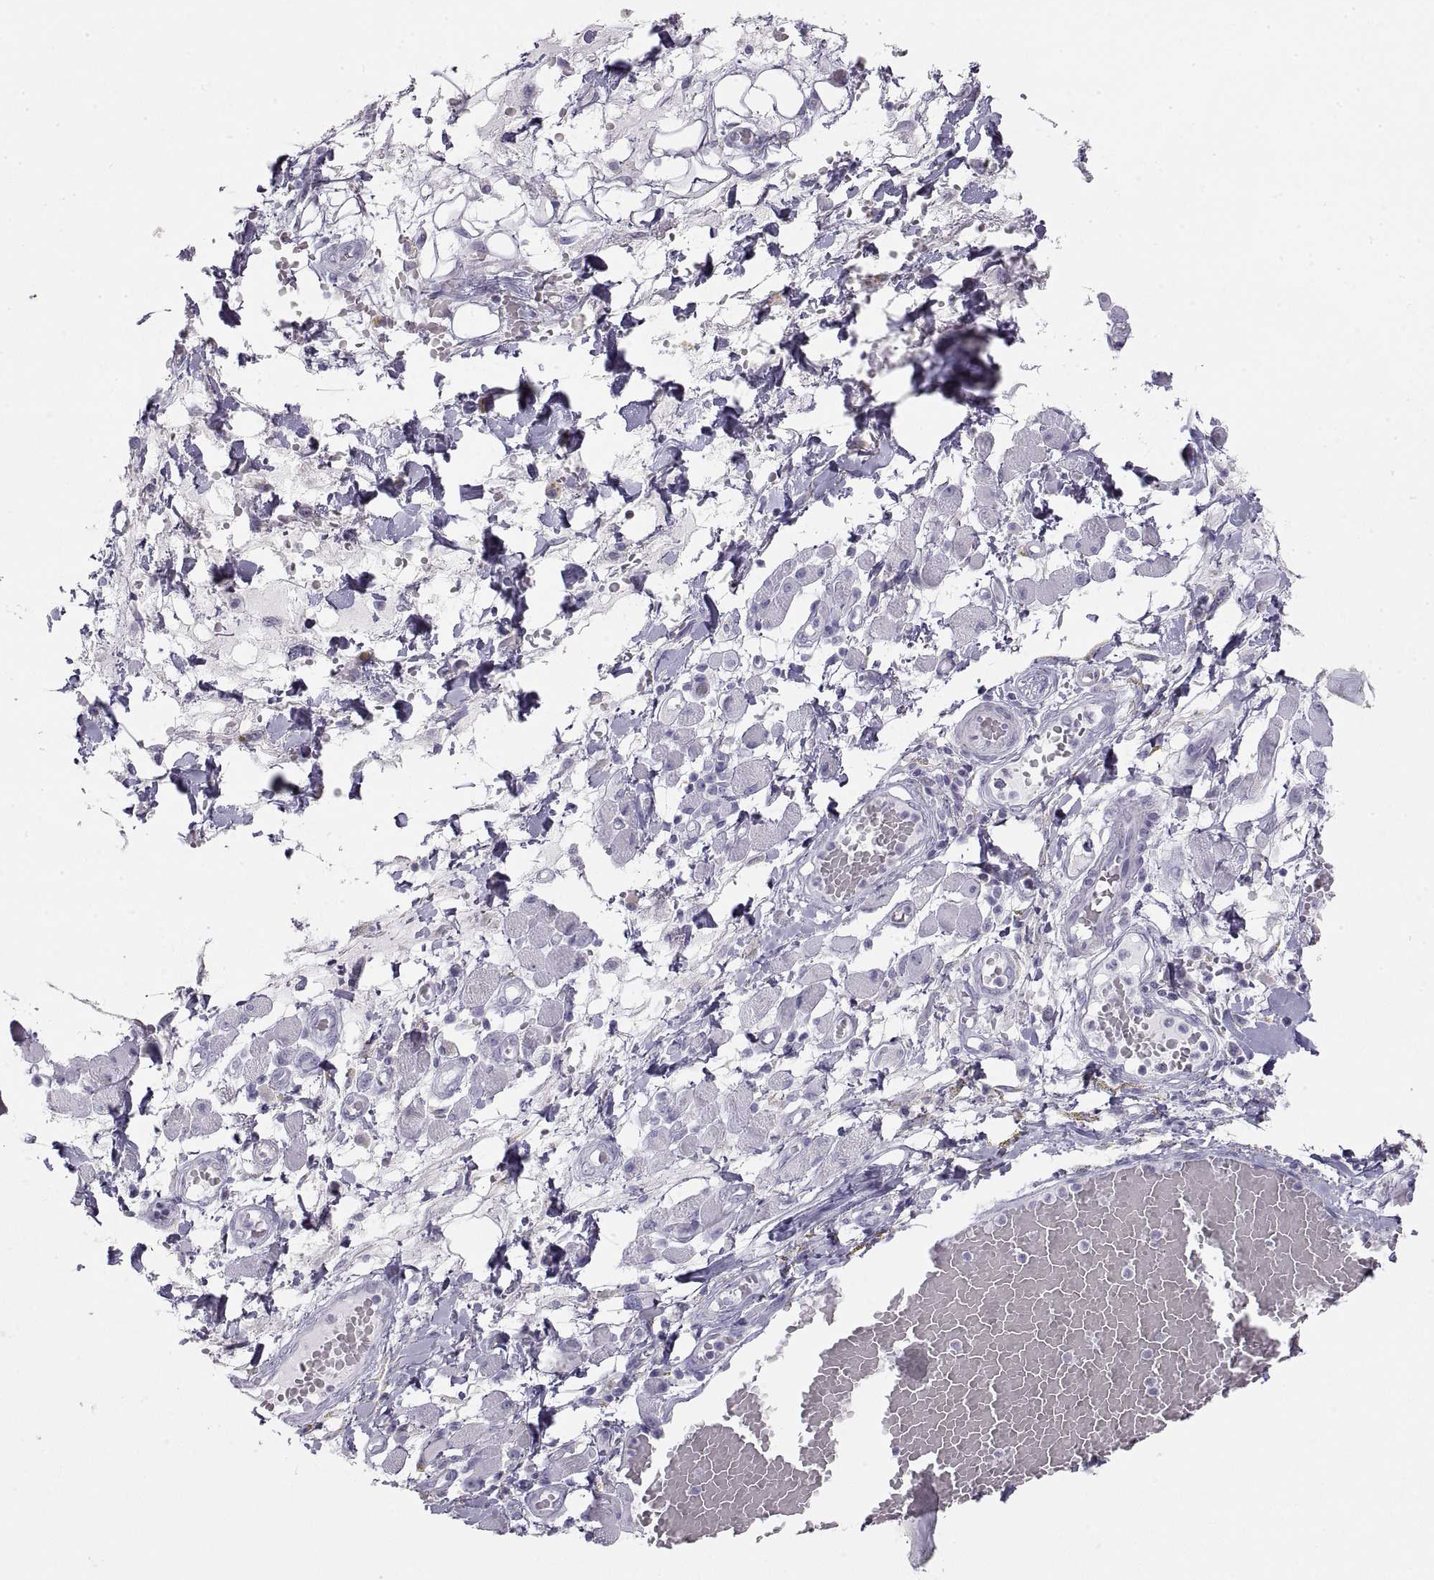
{"staining": {"intensity": "negative", "quantity": "none", "location": "none"}, "tissue": "melanoma", "cell_type": "Tumor cells", "image_type": "cancer", "snomed": [{"axis": "morphology", "description": "Malignant melanoma, NOS"}, {"axis": "topography", "description": "Skin"}], "caption": "A high-resolution histopathology image shows IHC staining of malignant melanoma, which displays no significant expression in tumor cells.", "gene": "SEMG1", "patient": {"sex": "female", "age": 91}}